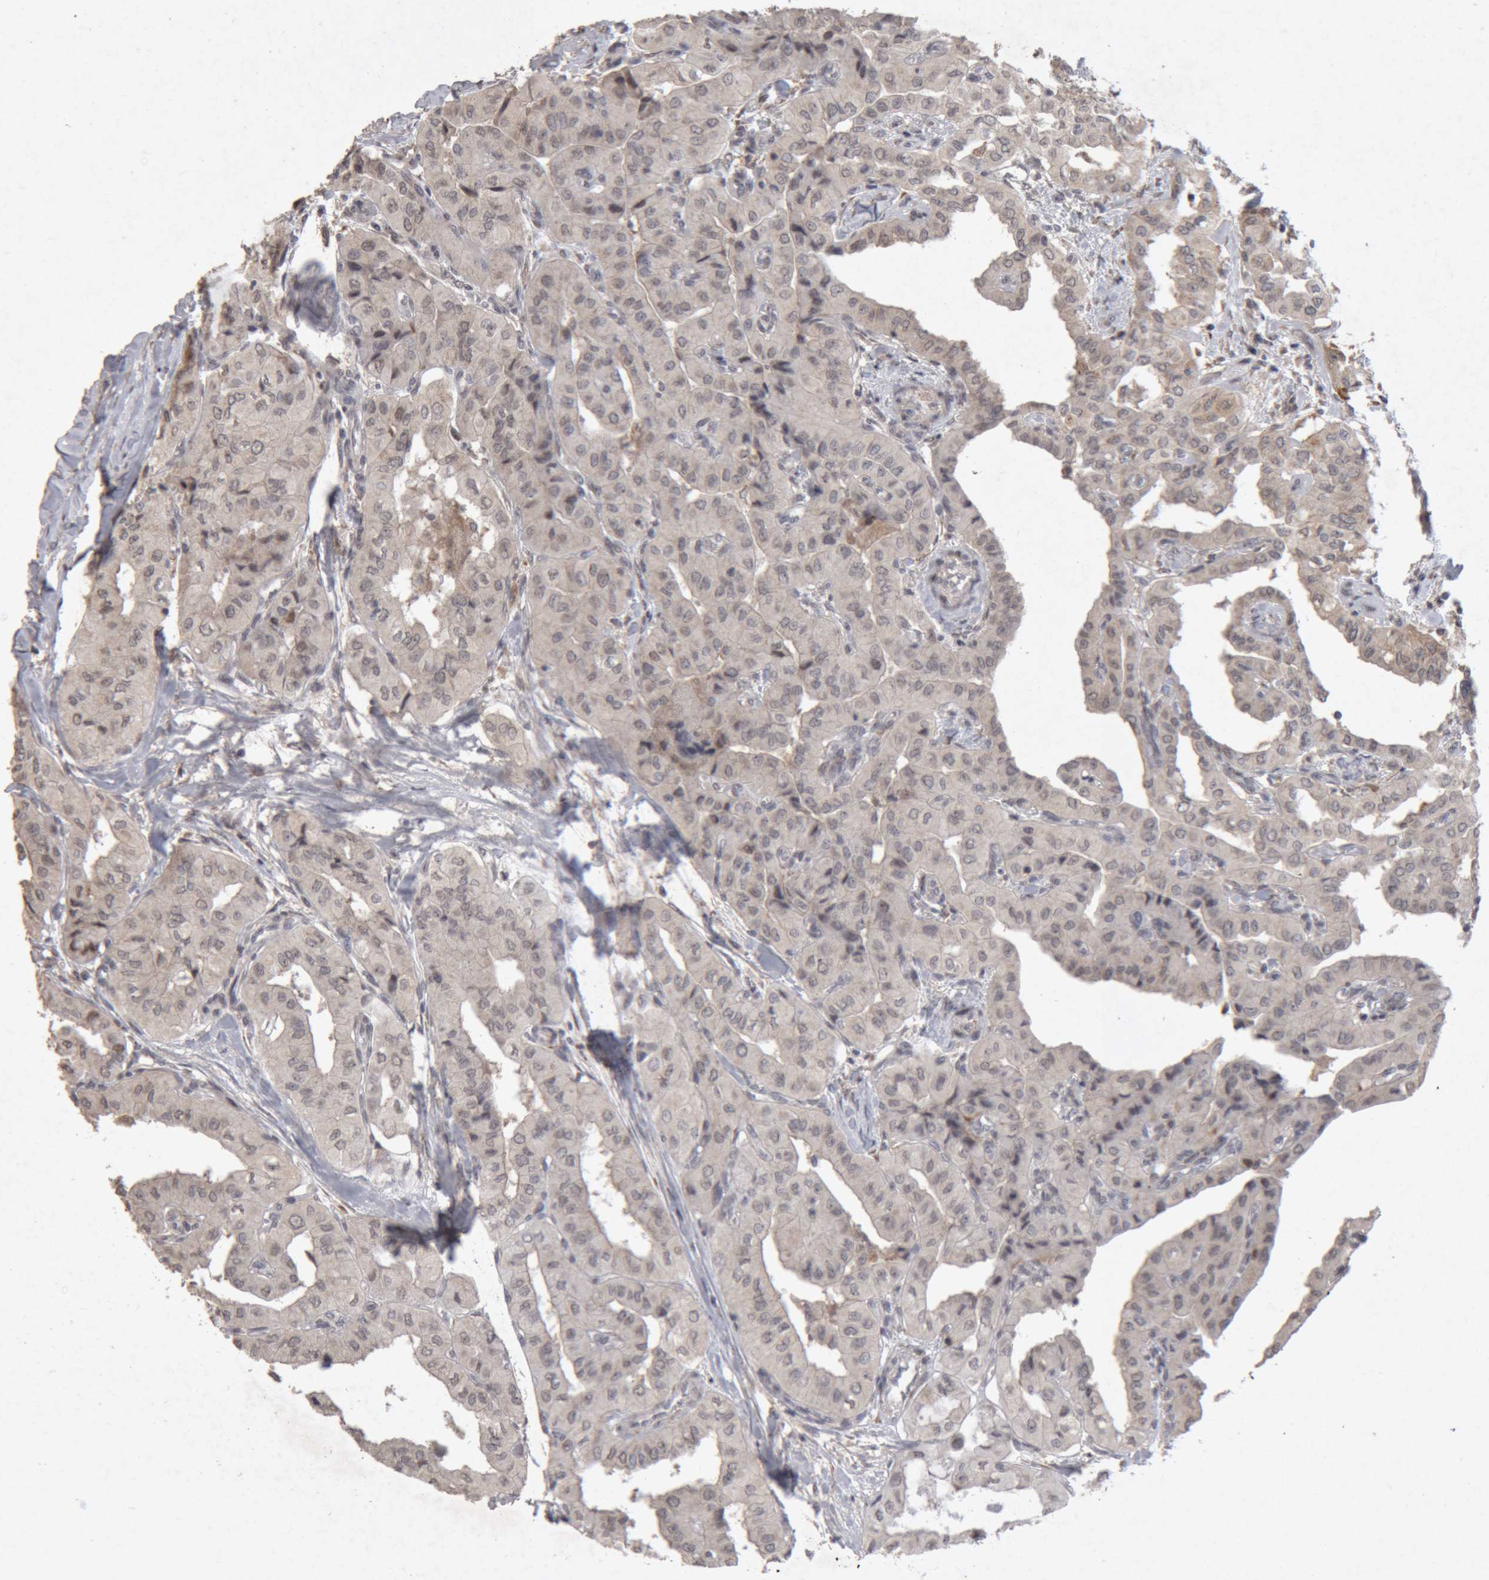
{"staining": {"intensity": "weak", "quantity": "<25%", "location": "cytoplasmic/membranous"}, "tissue": "thyroid cancer", "cell_type": "Tumor cells", "image_type": "cancer", "snomed": [{"axis": "morphology", "description": "Papillary adenocarcinoma, NOS"}, {"axis": "topography", "description": "Thyroid gland"}], "caption": "A micrograph of human thyroid cancer (papillary adenocarcinoma) is negative for staining in tumor cells.", "gene": "MEP1A", "patient": {"sex": "female", "age": 59}}